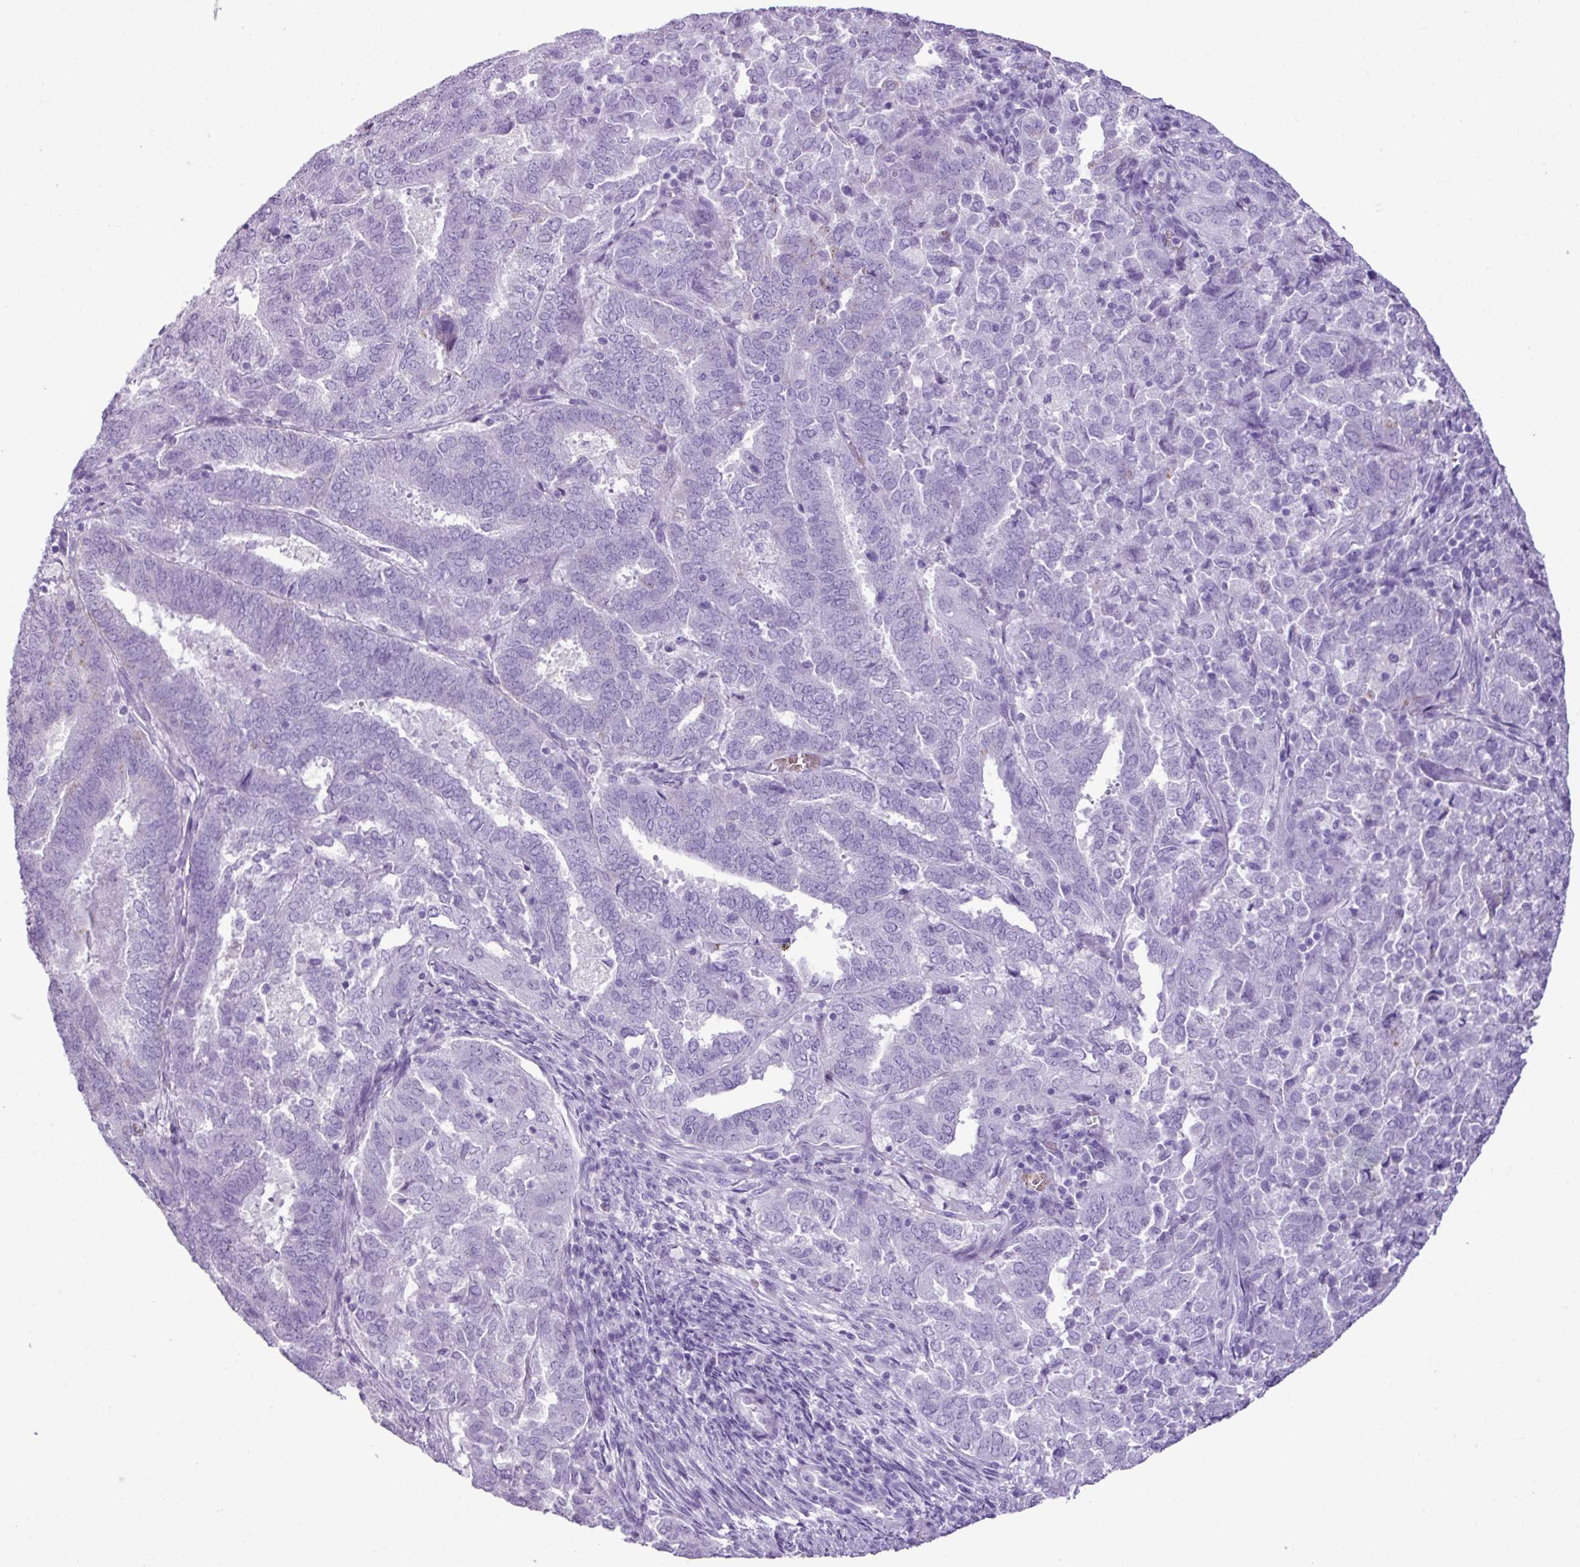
{"staining": {"intensity": "moderate", "quantity": "<25%", "location": "cytoplasmic/membranous"}, "tissue": "endometrial cancer", "cell_type": "Tumor cells", "image_type": "cancer", "snomed": [{"axis": "morphology", "description": "Adenocarcinoma, NOS"}, {"axis": "topography", "description": "Endometrium"}], "caption": "Adenocarcinoma (endometrial) stained with a protein marker exhibits moderate staining in tumor cells.", "gene": "ZSCAN5A", "patient": {"sex": "female", "age": 72}}